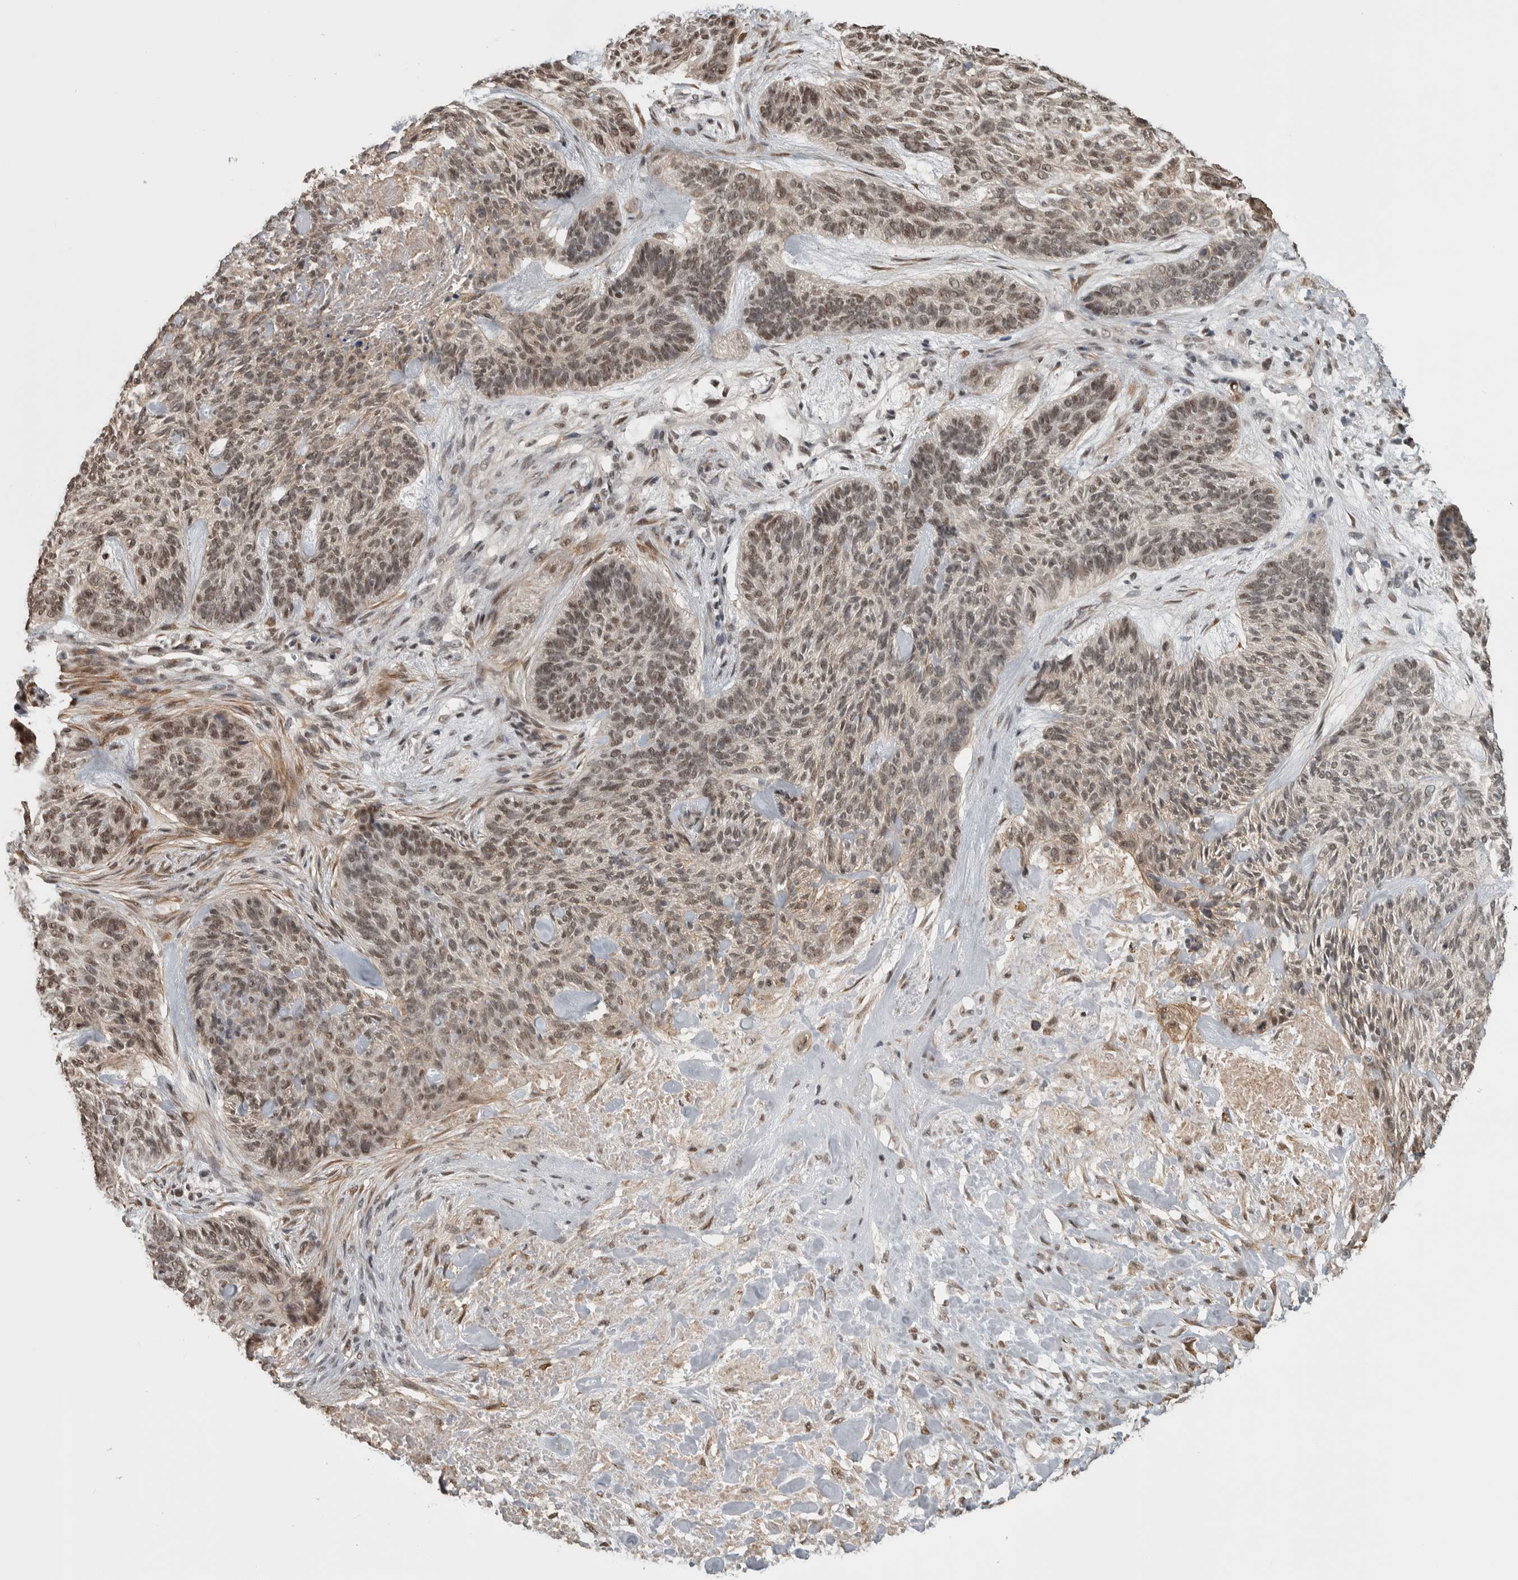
{"staining": {"intensity": "moderate", "quantity": "25%-75%", "location": "nuclear"}, "tissue": "skin cancer", "cell_type": "Tumor cells", "image_type": "cancer", "snomed": [{"axis": "morphology", "description": "Basal cell carcinoma"}, {"axis": "topography", "description": "Skin"}], "caption": "This is a micrograph of IHC staining of skin cancer (basal cell carcinoma), which shows moderate staining in the nuclear of tumor cells.", "gene": "DDX42", "patient": {"sex": "male", "age": 55}}